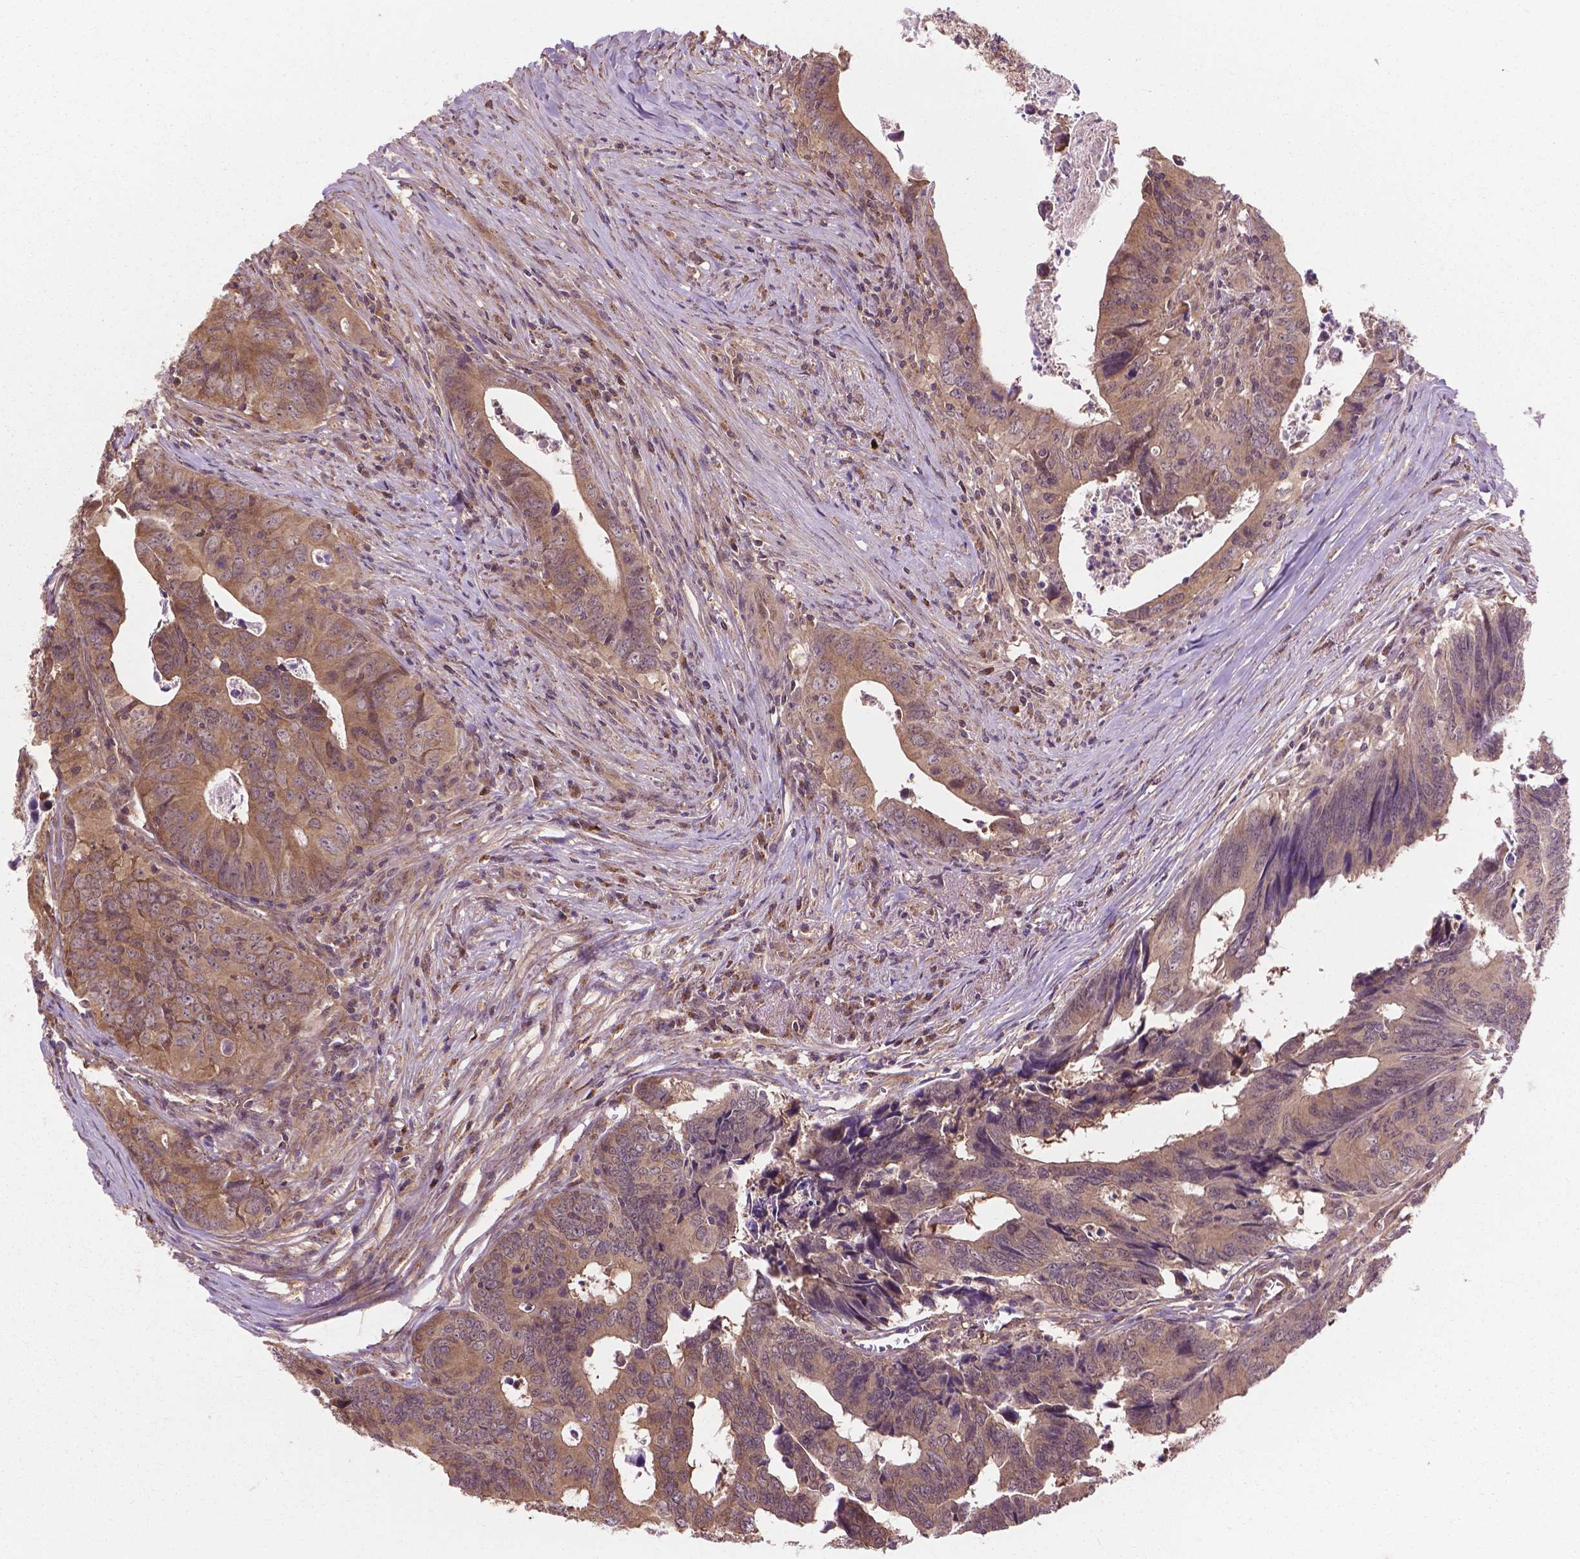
{"staining": {"intensity": "moderate", "quantity": ">75%", "location": "cytoplasmic/membranous"}, "tissue": "colorectal cancer", "cell_type": "Tumor cells", "image_type": "cancer", "snomed": [{"axis": "morphology", "description": "Adenocarcinoma, NOS"}, {"axis": "topography", "description": "Colon"}], "caption": "The photomicrograph reveals a brown stain indicating the presence of a protein in the cytoplasmic/membranous of tumor cells in colorectal cancer (adenocarcinoma). (DAB (3,3'-diaminobenzidine) IHC, brown staining for protein, blue staining for nuclei).", "gene": "PPP1CB", "patient": {"sex": "female", "age": 82}}